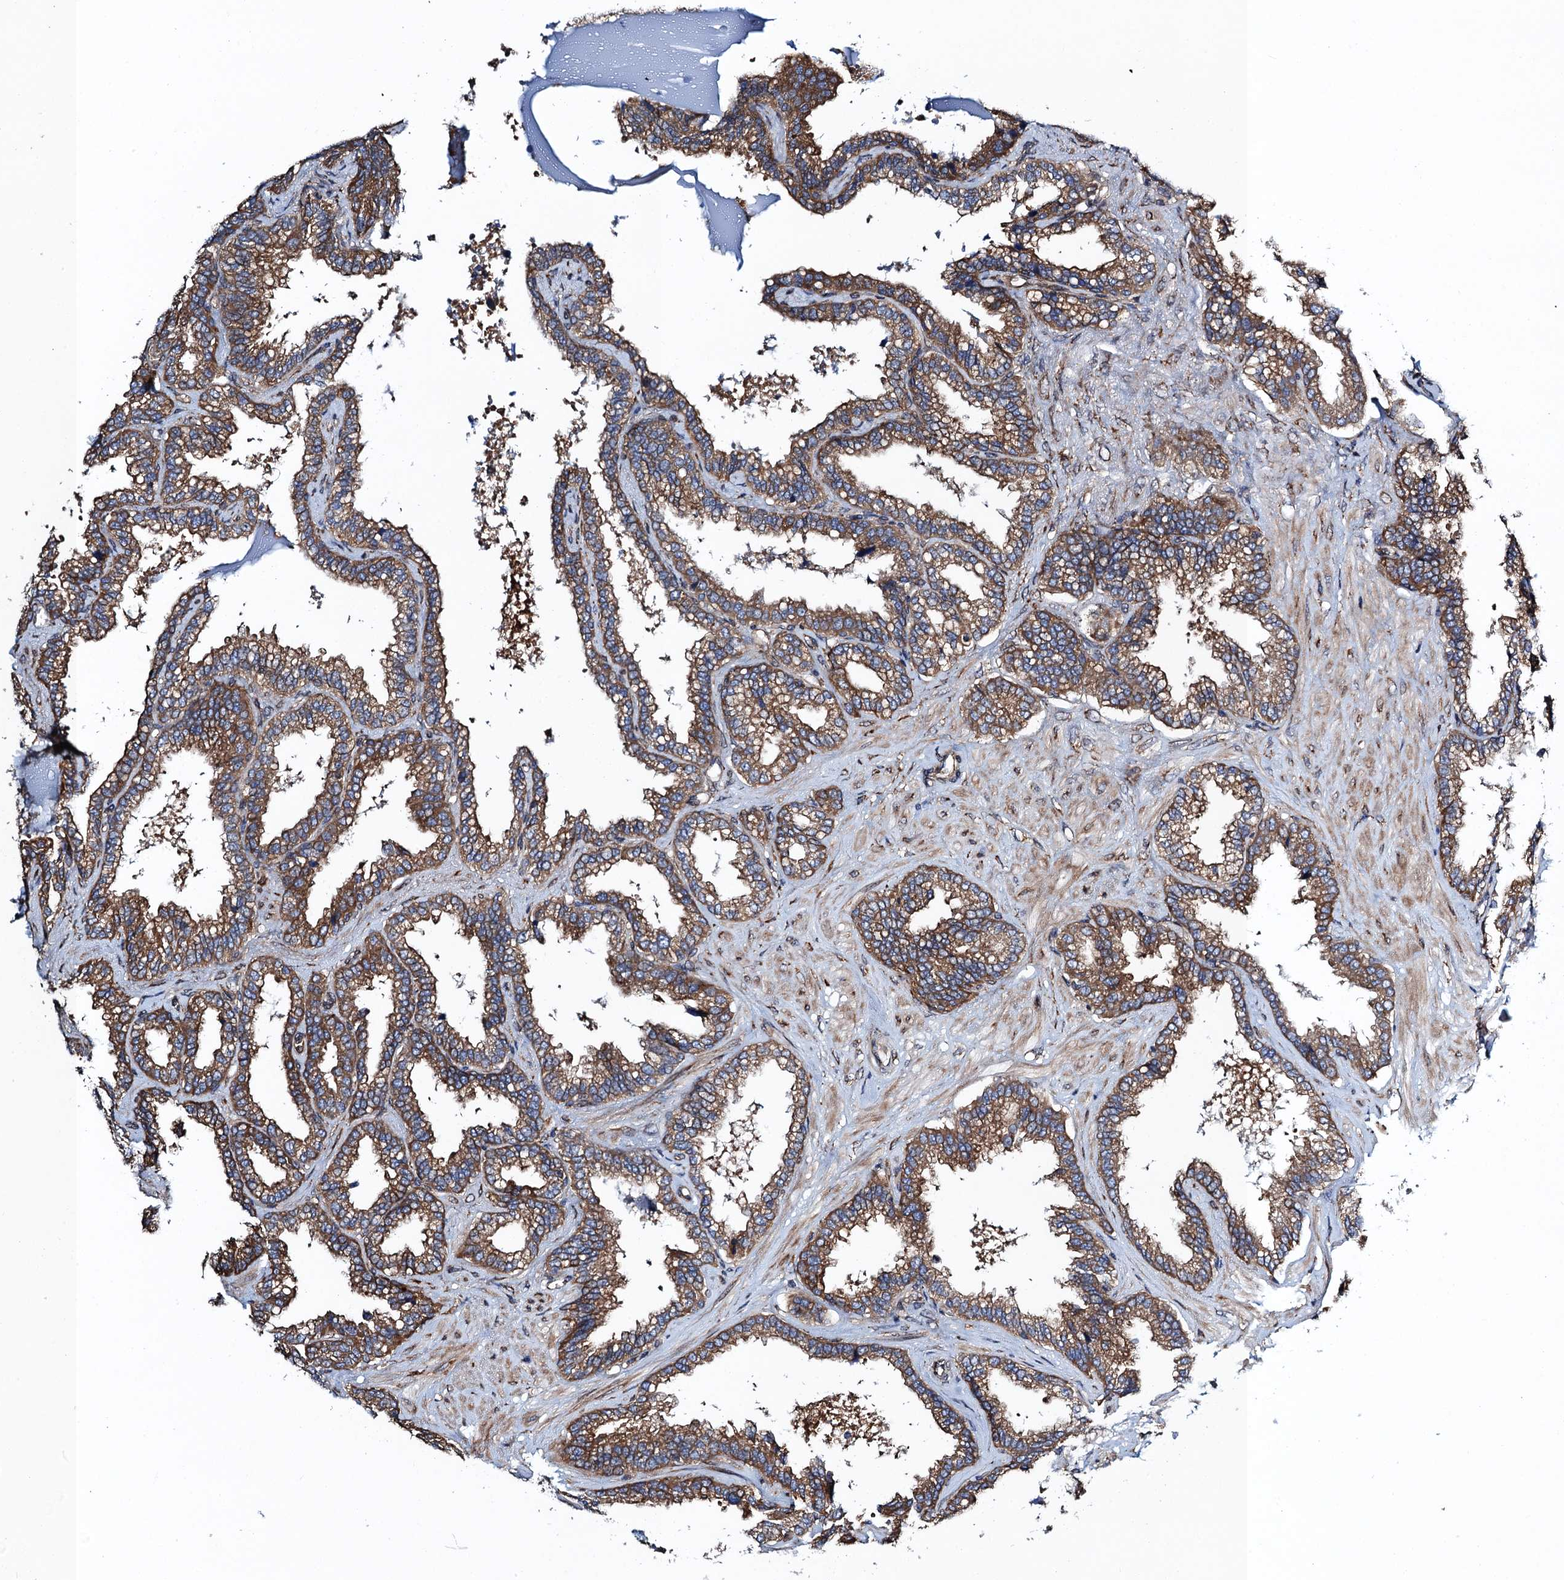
{"staining": {"intensity": "moderate", "quantity": ">75%", "location": "cytoplasmic/membranous"}, "tissue": "seminal vesicle", "cell_type": "Glandular cells", "image_type": "normal", "snomed": [{"axis": "morphology", "description": "Normal tissue, NOS"}, {"axis": "topography", "description": "Seminal veicle"}], "caption": "Human seminal vesicle stained with a brown dye reveals moderate cytoplasmic/membranous positive positivity in approximately >75% of glandular cells.", "gene": "MDM1", "patient": {"sex": "male", "age": 46}}